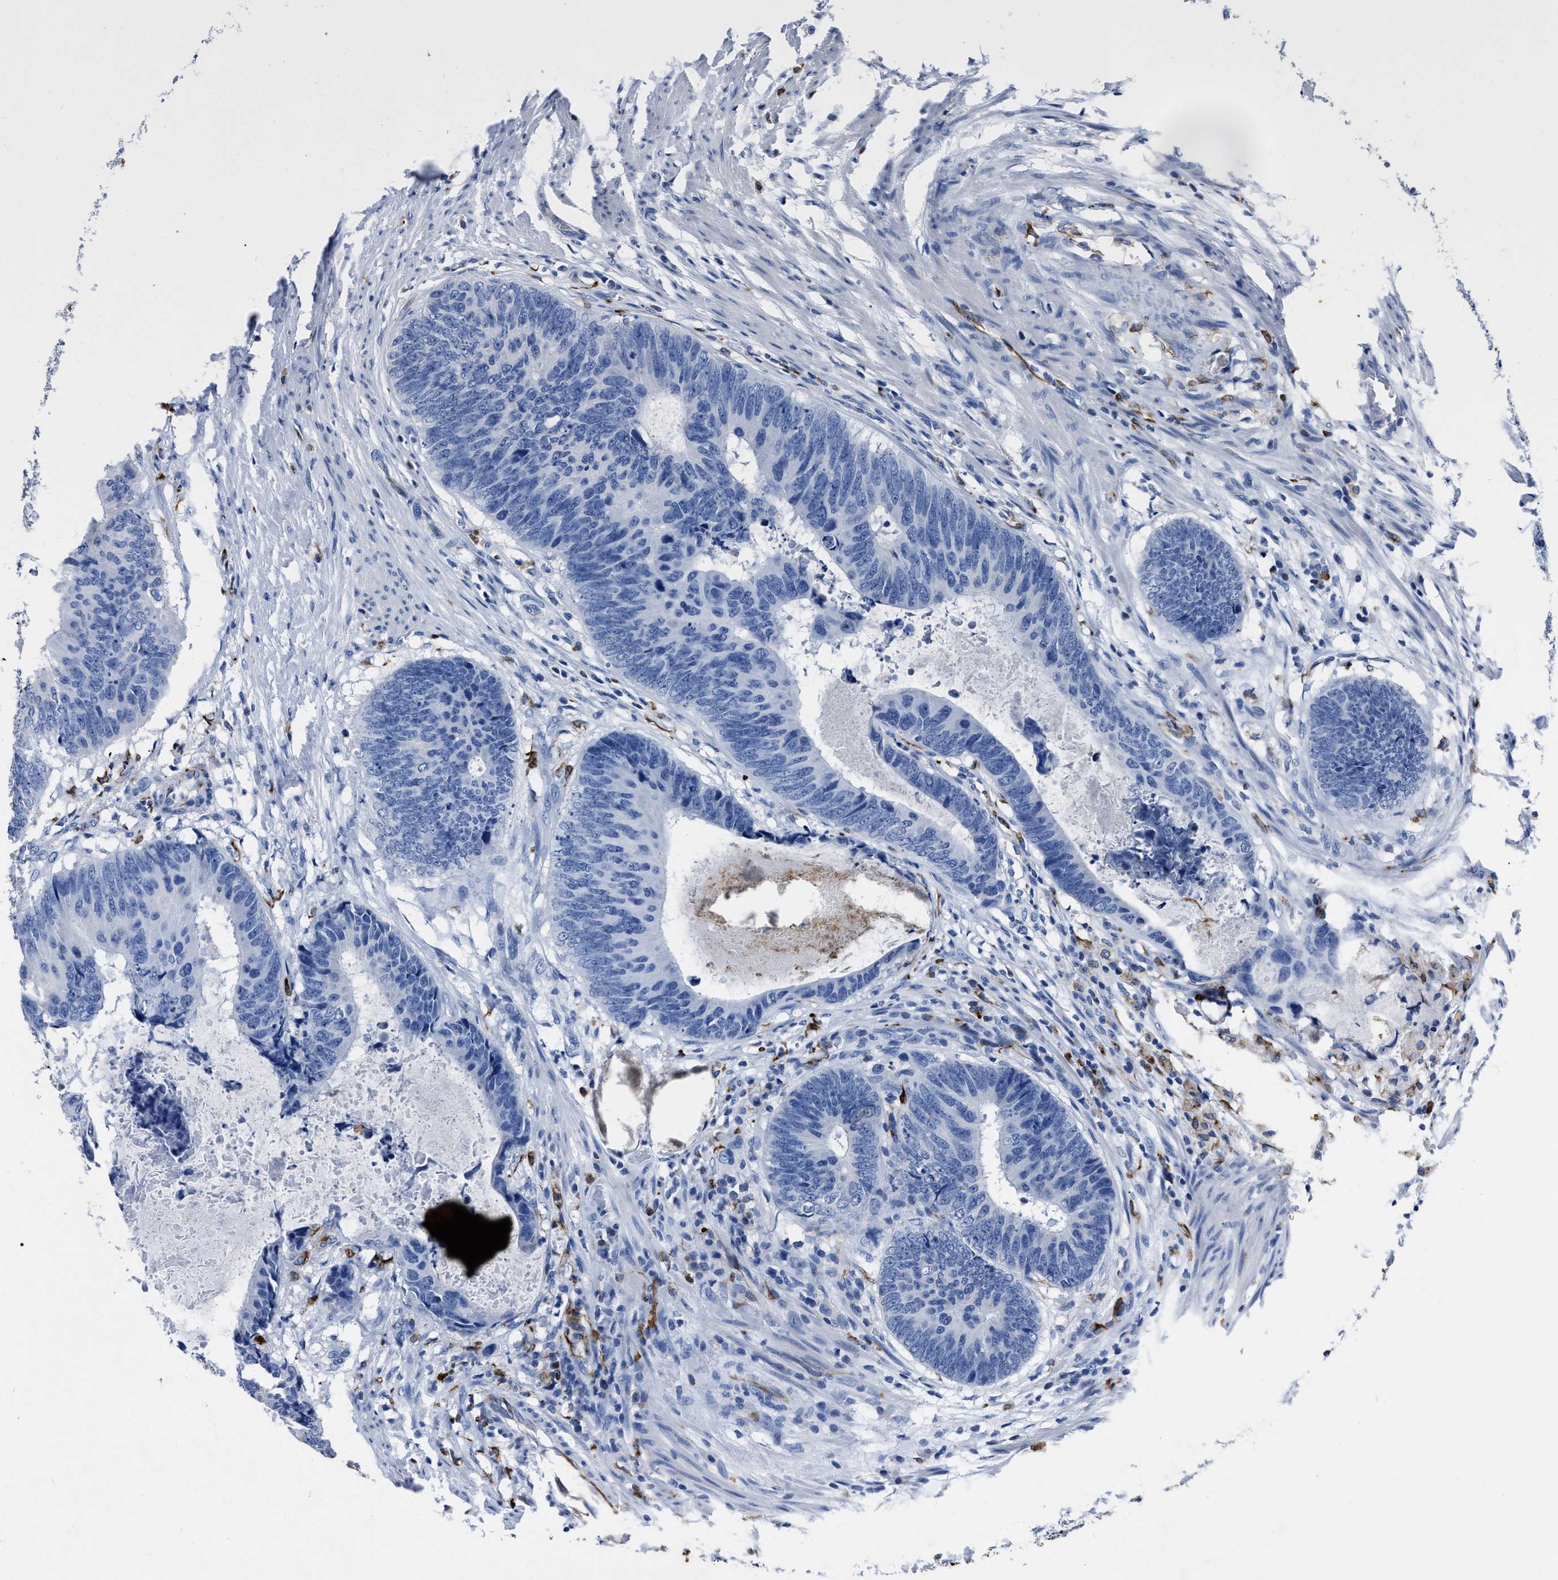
{"staining": {"intensity": "negative", "quantity": "none", "location": "none"}, "tissue": "colorectal cancer", "cell_type": "Tumor cells", "image_type": "cancer", "snomed": [{"axis": "morphology", "description": "Adenocarcinoma, NOS"}, {"axis": "topography", "description": "Colon"}], "caption": "This is a micrograph of IHC staining of colorectal cancer, which shows no positivity in tumor cells. (DAB immunohistochemistry, high magnification).", "gene": "OR10G3", "patient": {"sex": "male", "age": 56}}